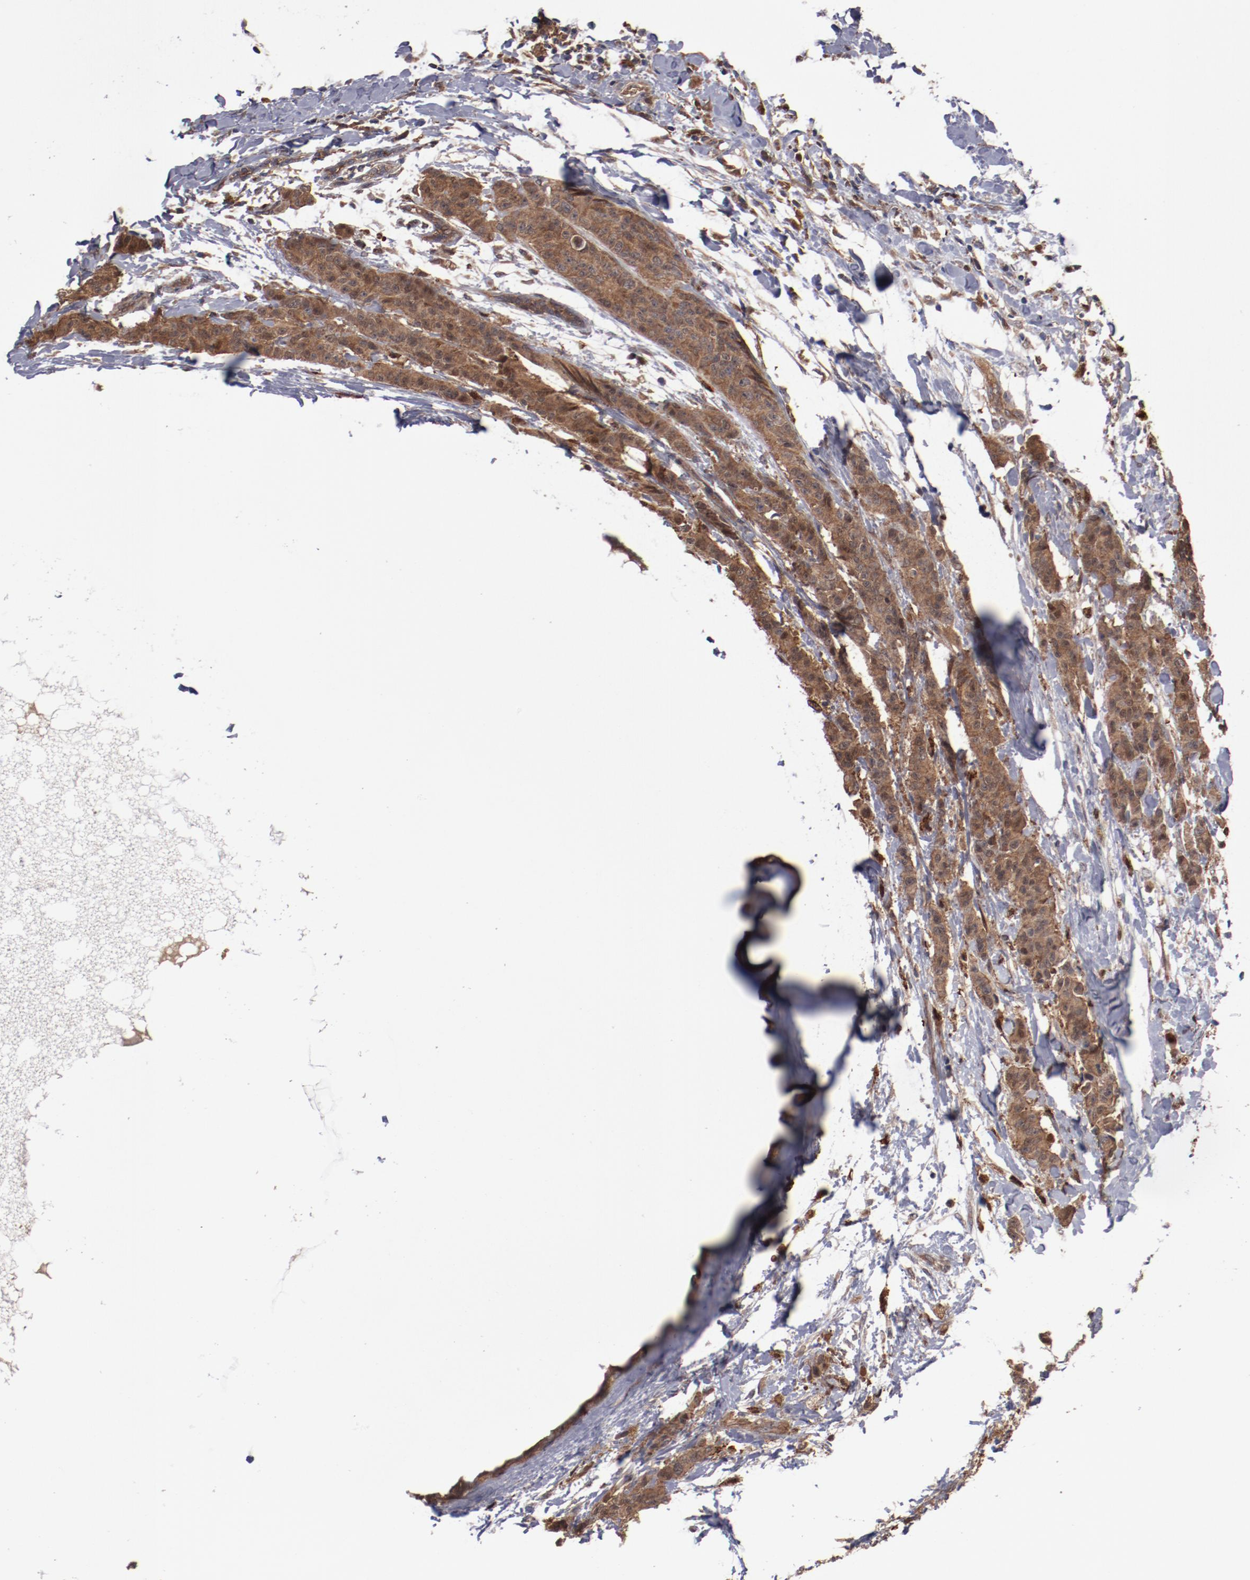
{"staining": {"intensity": "moderate", "quantity": ">75%", "location": "cytoplasmic/membranous"}, "tissue": "breast cancer", "cell_type": "Tumor cells", "image_type": "cancer", "snomed": [{"axis": "morphology", "description": "Duct carcinoma"}, {"axis": "topography", "description": "Breast"}], "caption": "Moderate cytoplasmic/membranous positivity is identified in approximately >75% of tumor cells in breast cancer.", "gene": "DNAAF2", "patient": {"sex": "female", "age": 40}}